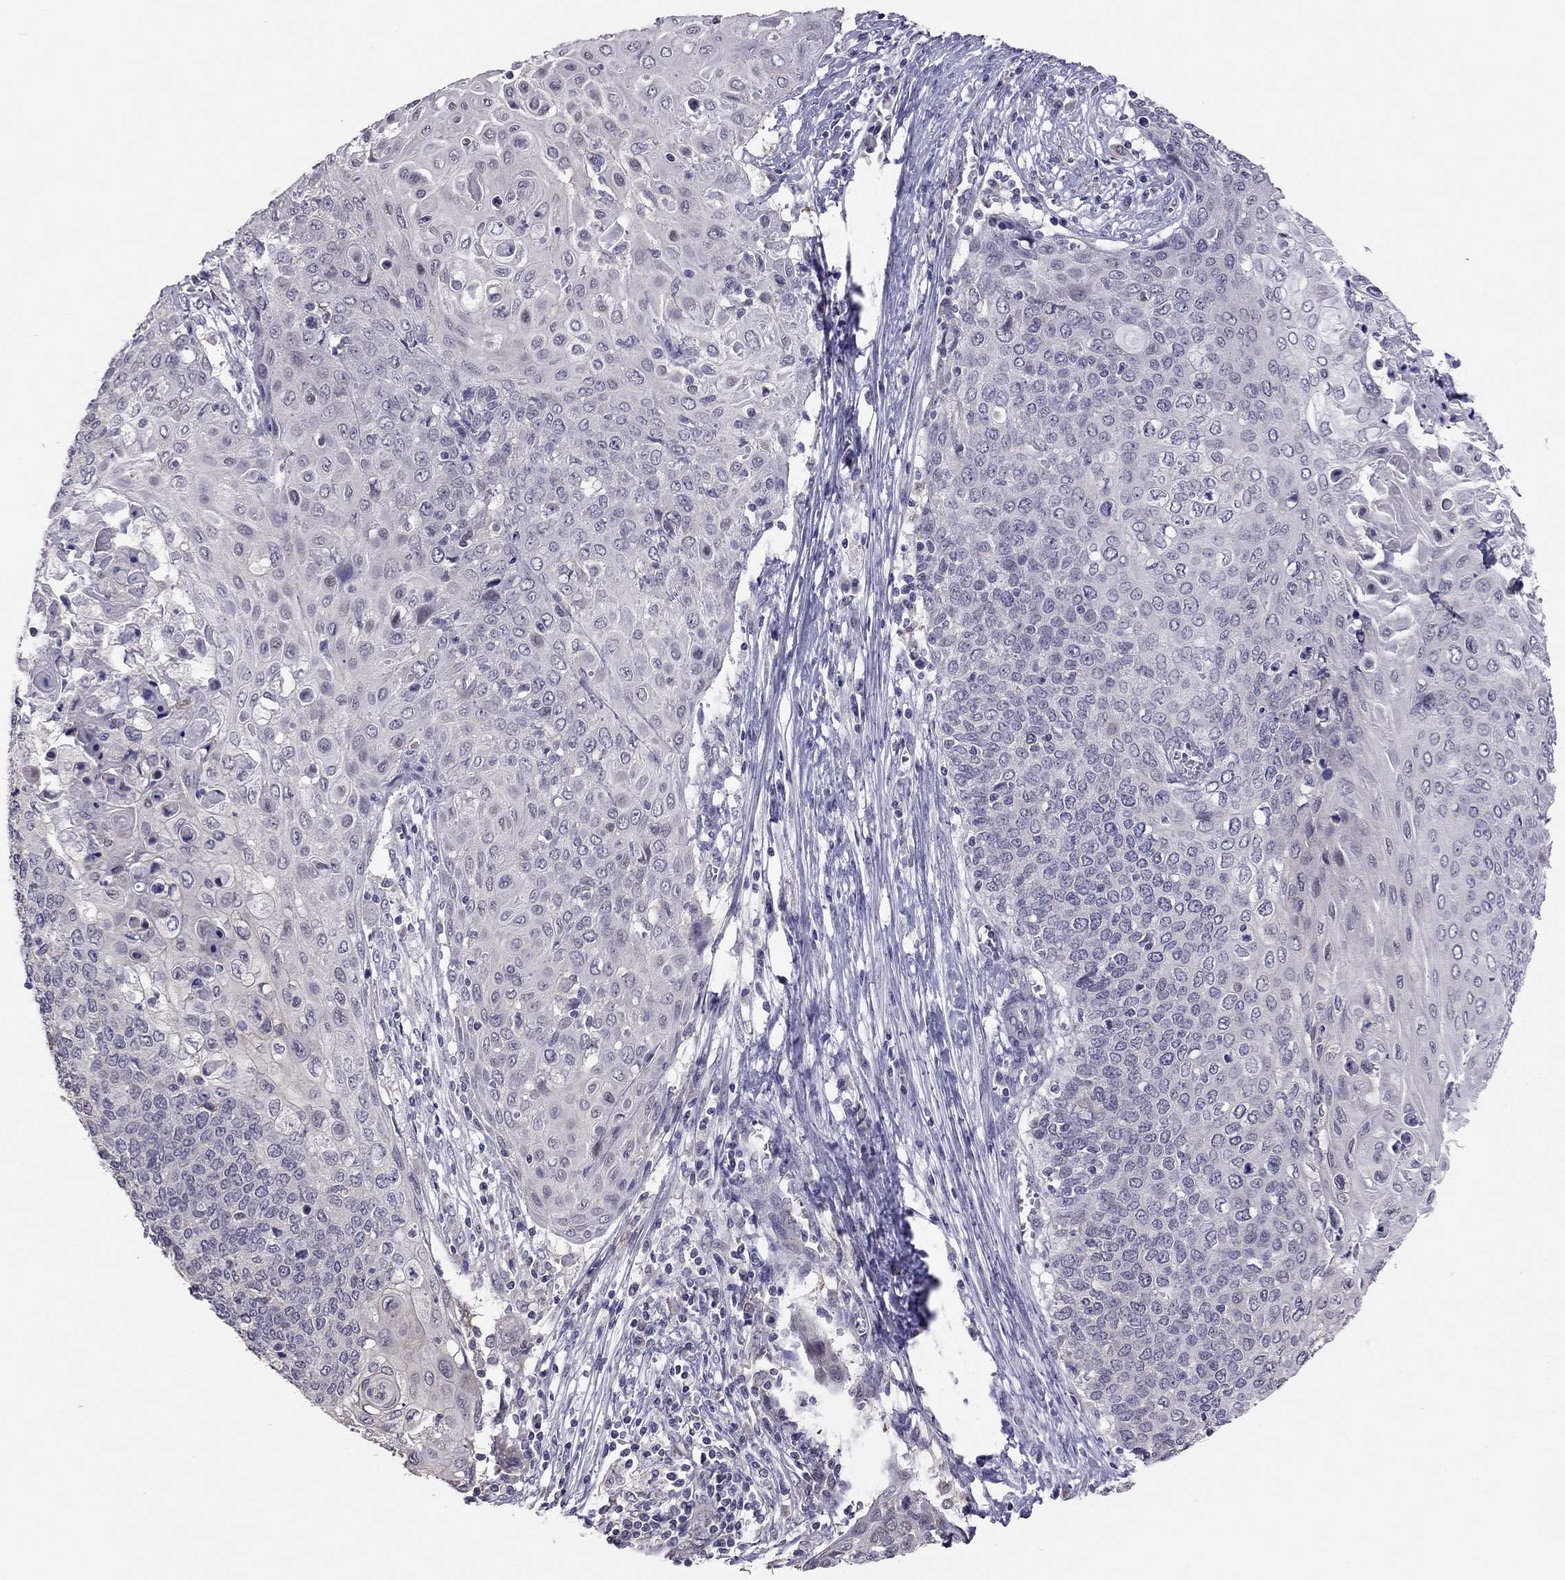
{"staining": {"intensity": "negative", "quantity": "none", "location": "none"}, "tissue": "cervical cancer", "cell_type": "Tumor cells", "image_type": "cancer", "snomed": [{"axis": "morphology", "description": "Squamous cell carcinoma, NOS"}, {"axis": "topography", "description": "Cervix"}], "caption": "Squamous cell carcinoma (cervical) was stained to show a protein in brown. There is no significant expression in tumor cells.", "gene": "HSF2BP", "patient": {"sex": "female", "age": 39}}